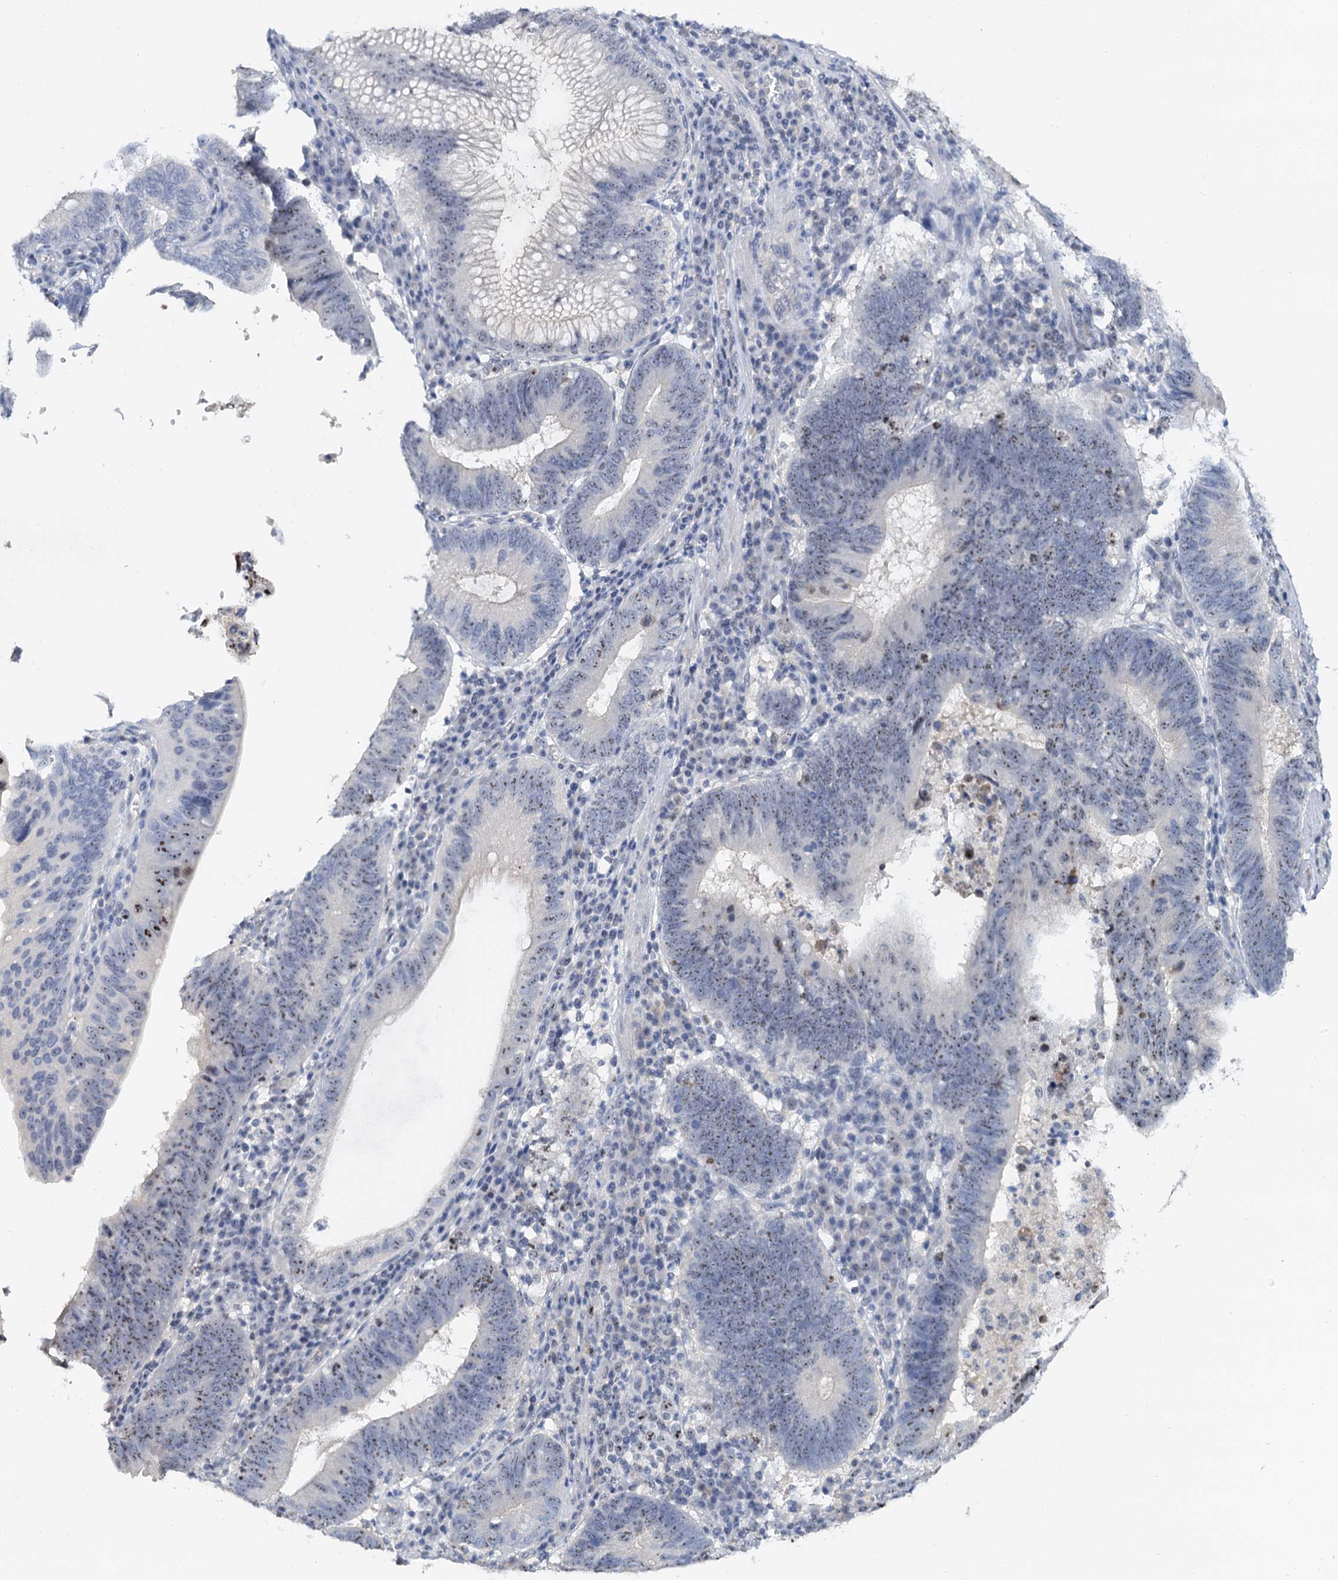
{"staining": {"intensity": "weak", "quantity": ">75%", "location": "nuclear"}, "tissue": "stomach cancer", "cell_type": "Tumor cells", "image_type": "cancer", "snomed": [{"axis": "morphology", "description": "Adenocarcinoma, NOS"}, {"axis": "topography", "description": "Stomach"}], "caption": "Stomach cancer stained with a protein marker reveals weak staining in tumor cells.", "gene": "NOP2", "patient": {"sex": "male", "age": 59}}